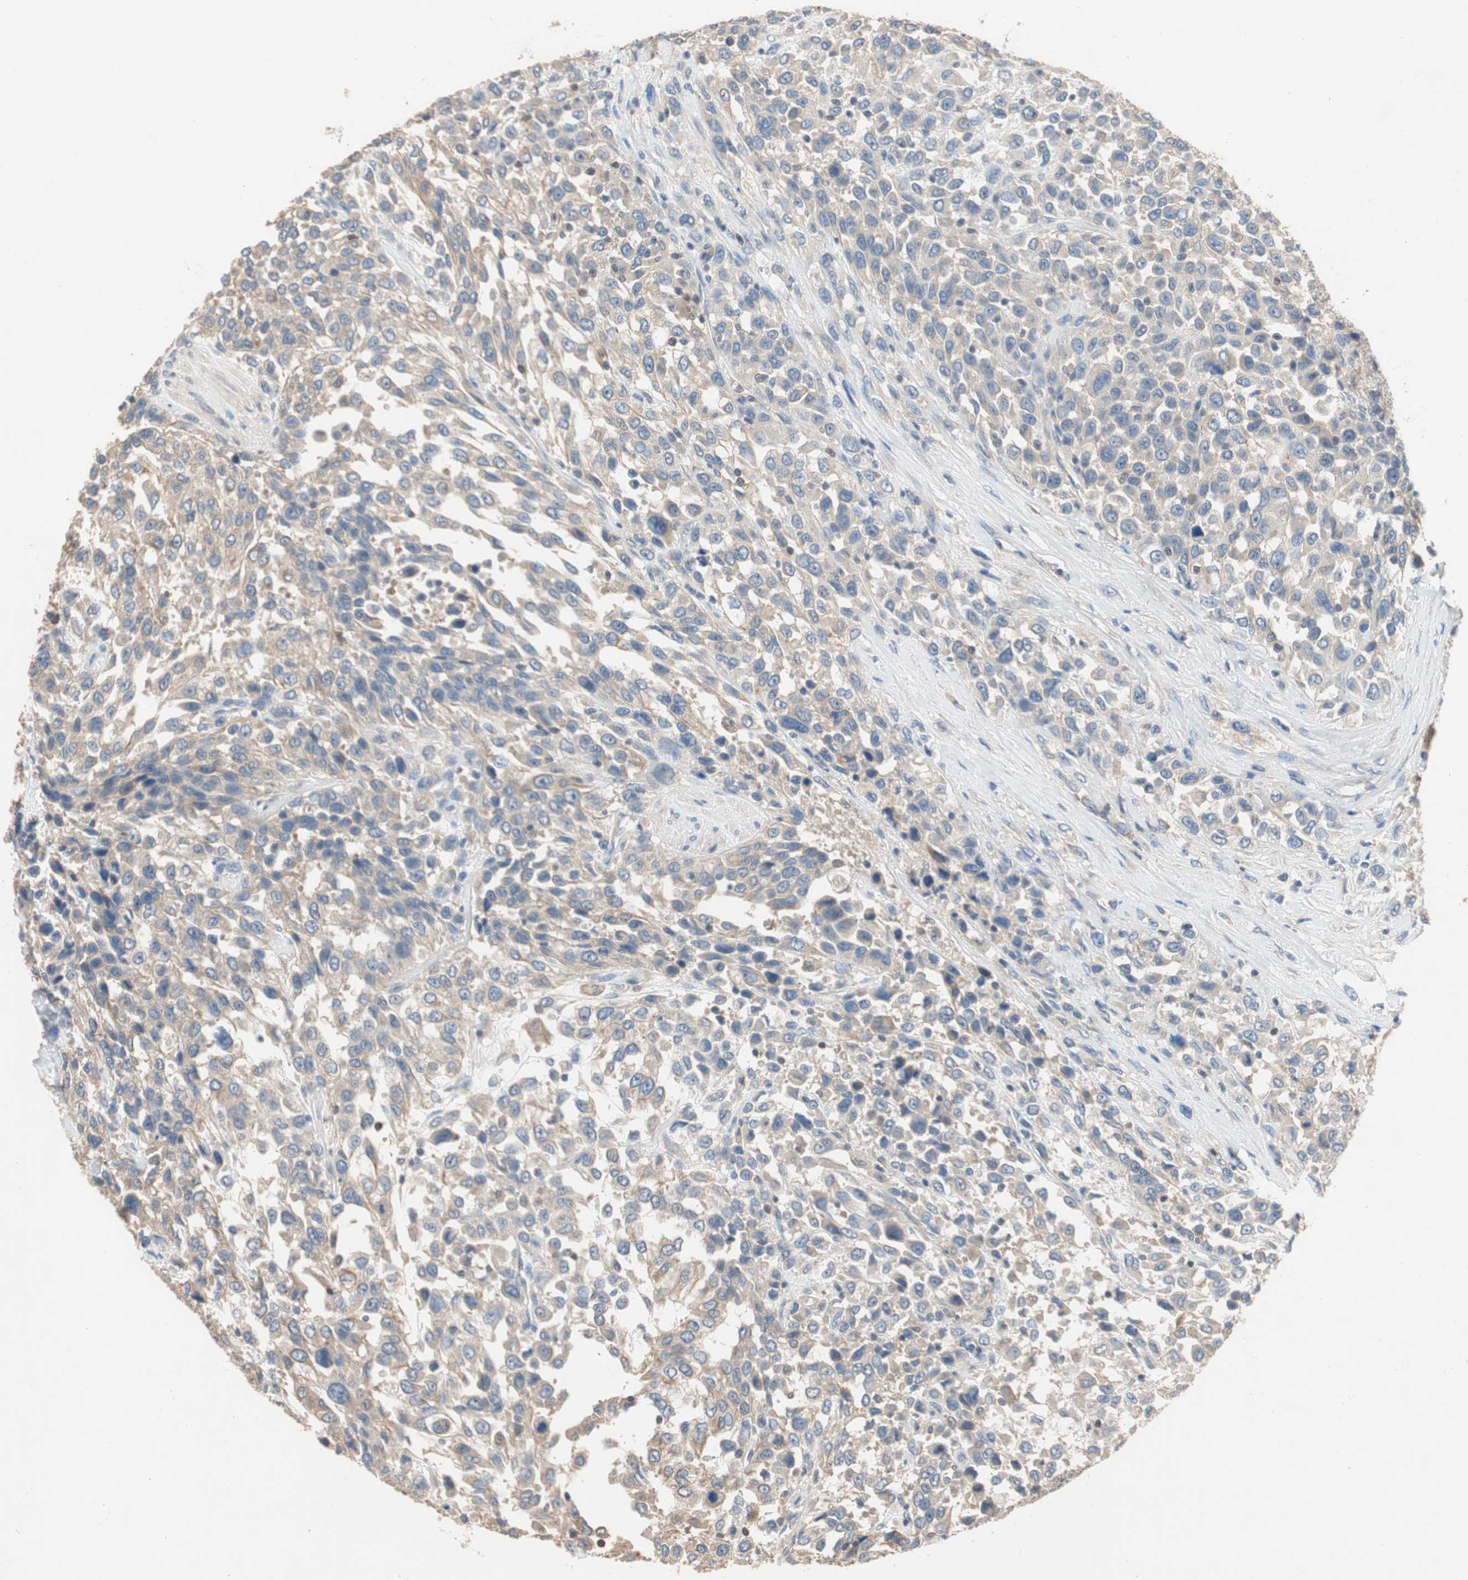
{"staining": {"intensity": "weak", "quantity": "25%-75%", "location": "cytoplasmic/membranous"}, "tissue": "urothelial cancer", "cell_type": "Tumor cells", "image_type": "cancer", "snomed": [{"axis": "morphology", "description": "Urothelial carcinoma, High grade"}, {"axis": "topography", "description": "Urinary bladder"}], "caption": "Protein expression analysis of urothelial cancer shows weak cytoplasmic/membranous expression in approximately 25%-75% of tumor cells. Ihc stains the protein in brown and the nuclei are stained blue.", "gene": "ADAP1", "patient": {"sex": "female", "age": 80}}